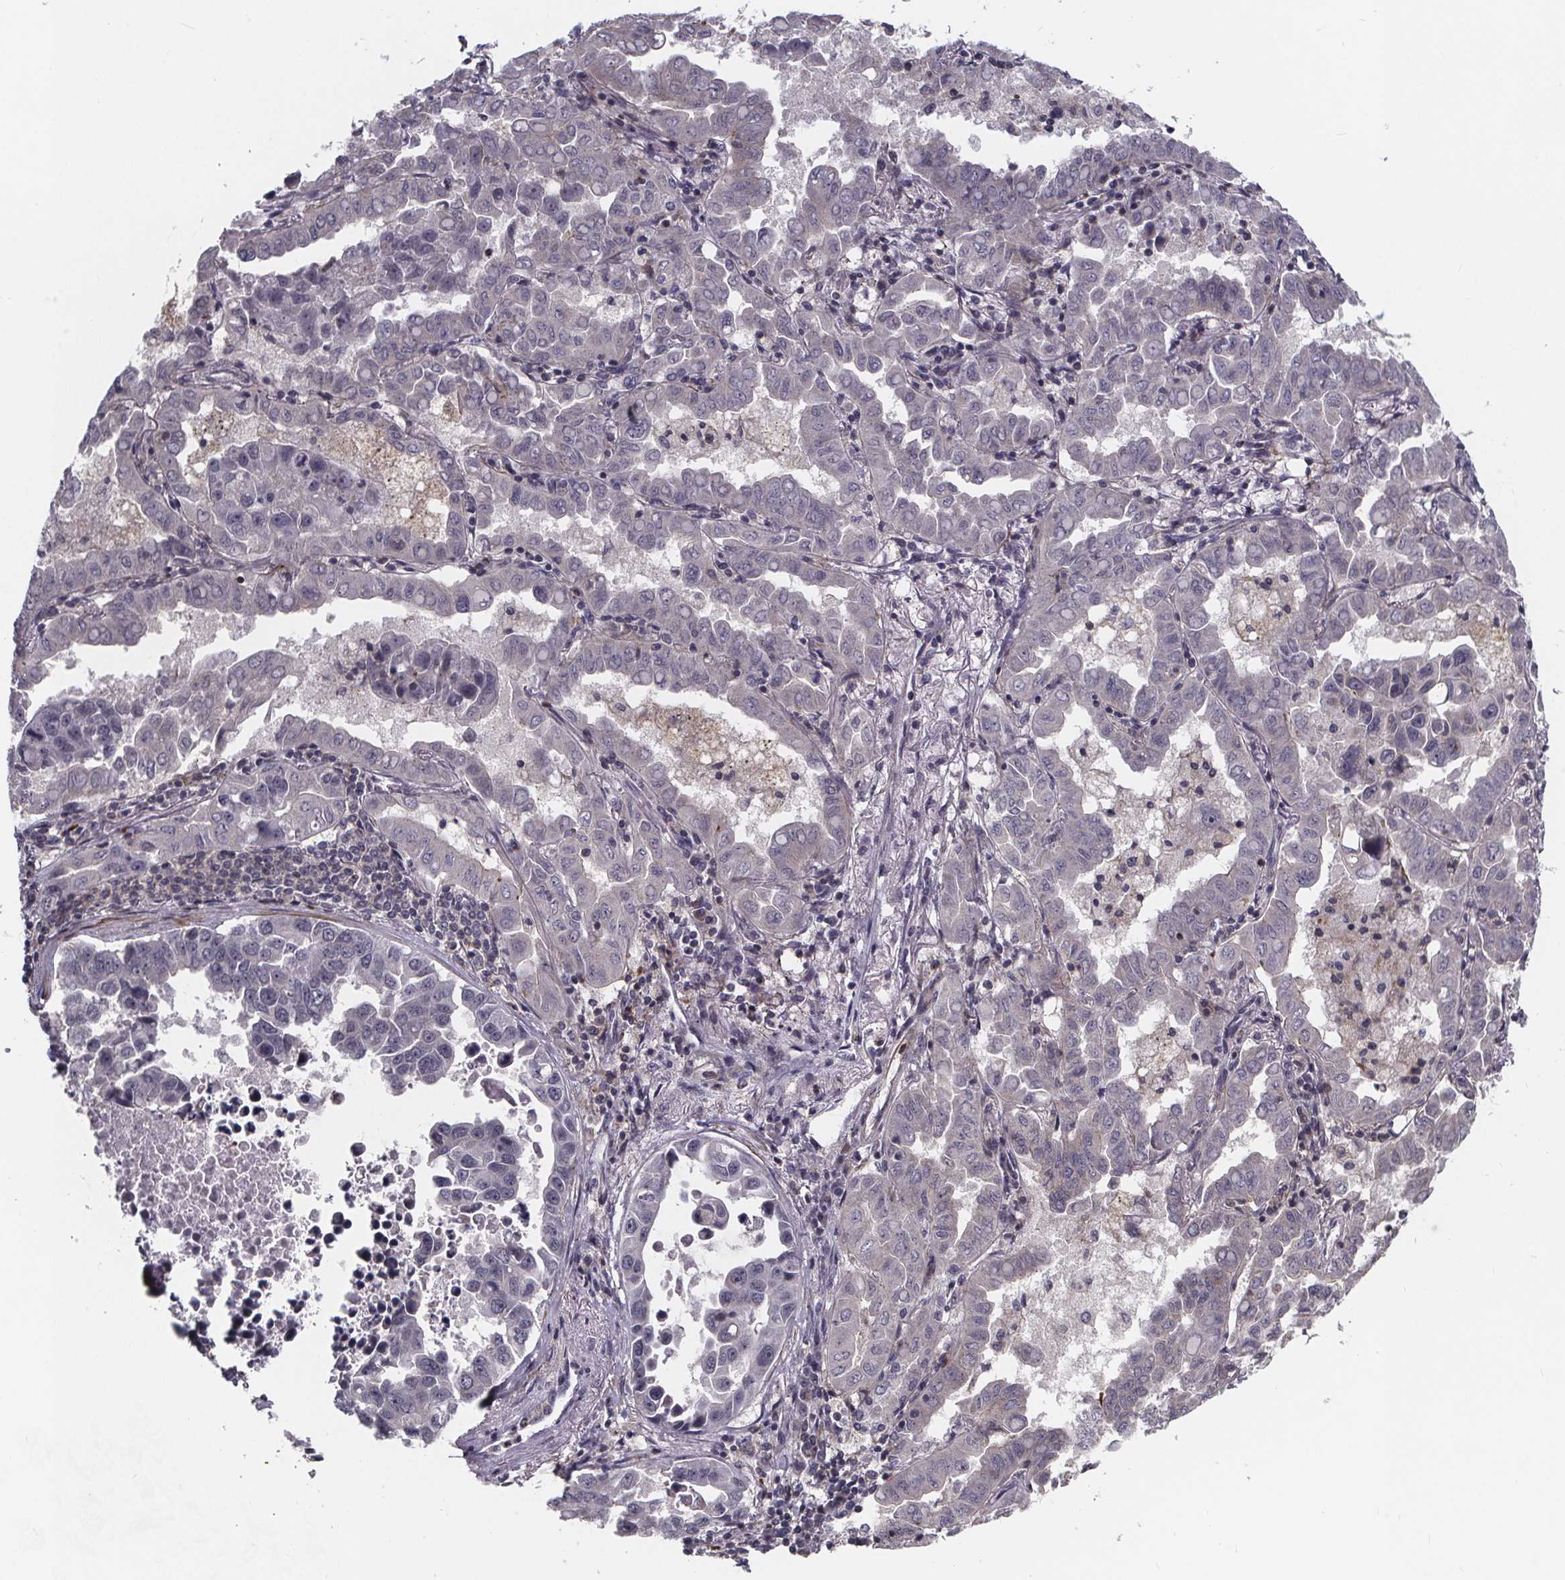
{"staining": {"intensity": "negative", "quantity": "none", "location": "none"}, "tissue": "lung cancer", "cell_type": "Tumor cells", "image_type": "cancer", "snomed": [{"axis": "morphology", "description": "Adenocarcinoma, NOS"}, {"axis": "topography", "description": "Lung"}], "caption": "Tumor cells show no significant protein positivity in lung adenocarcinoma.", "gene": "FBXW2", "patient": {"sex": "male", "age": 64}}